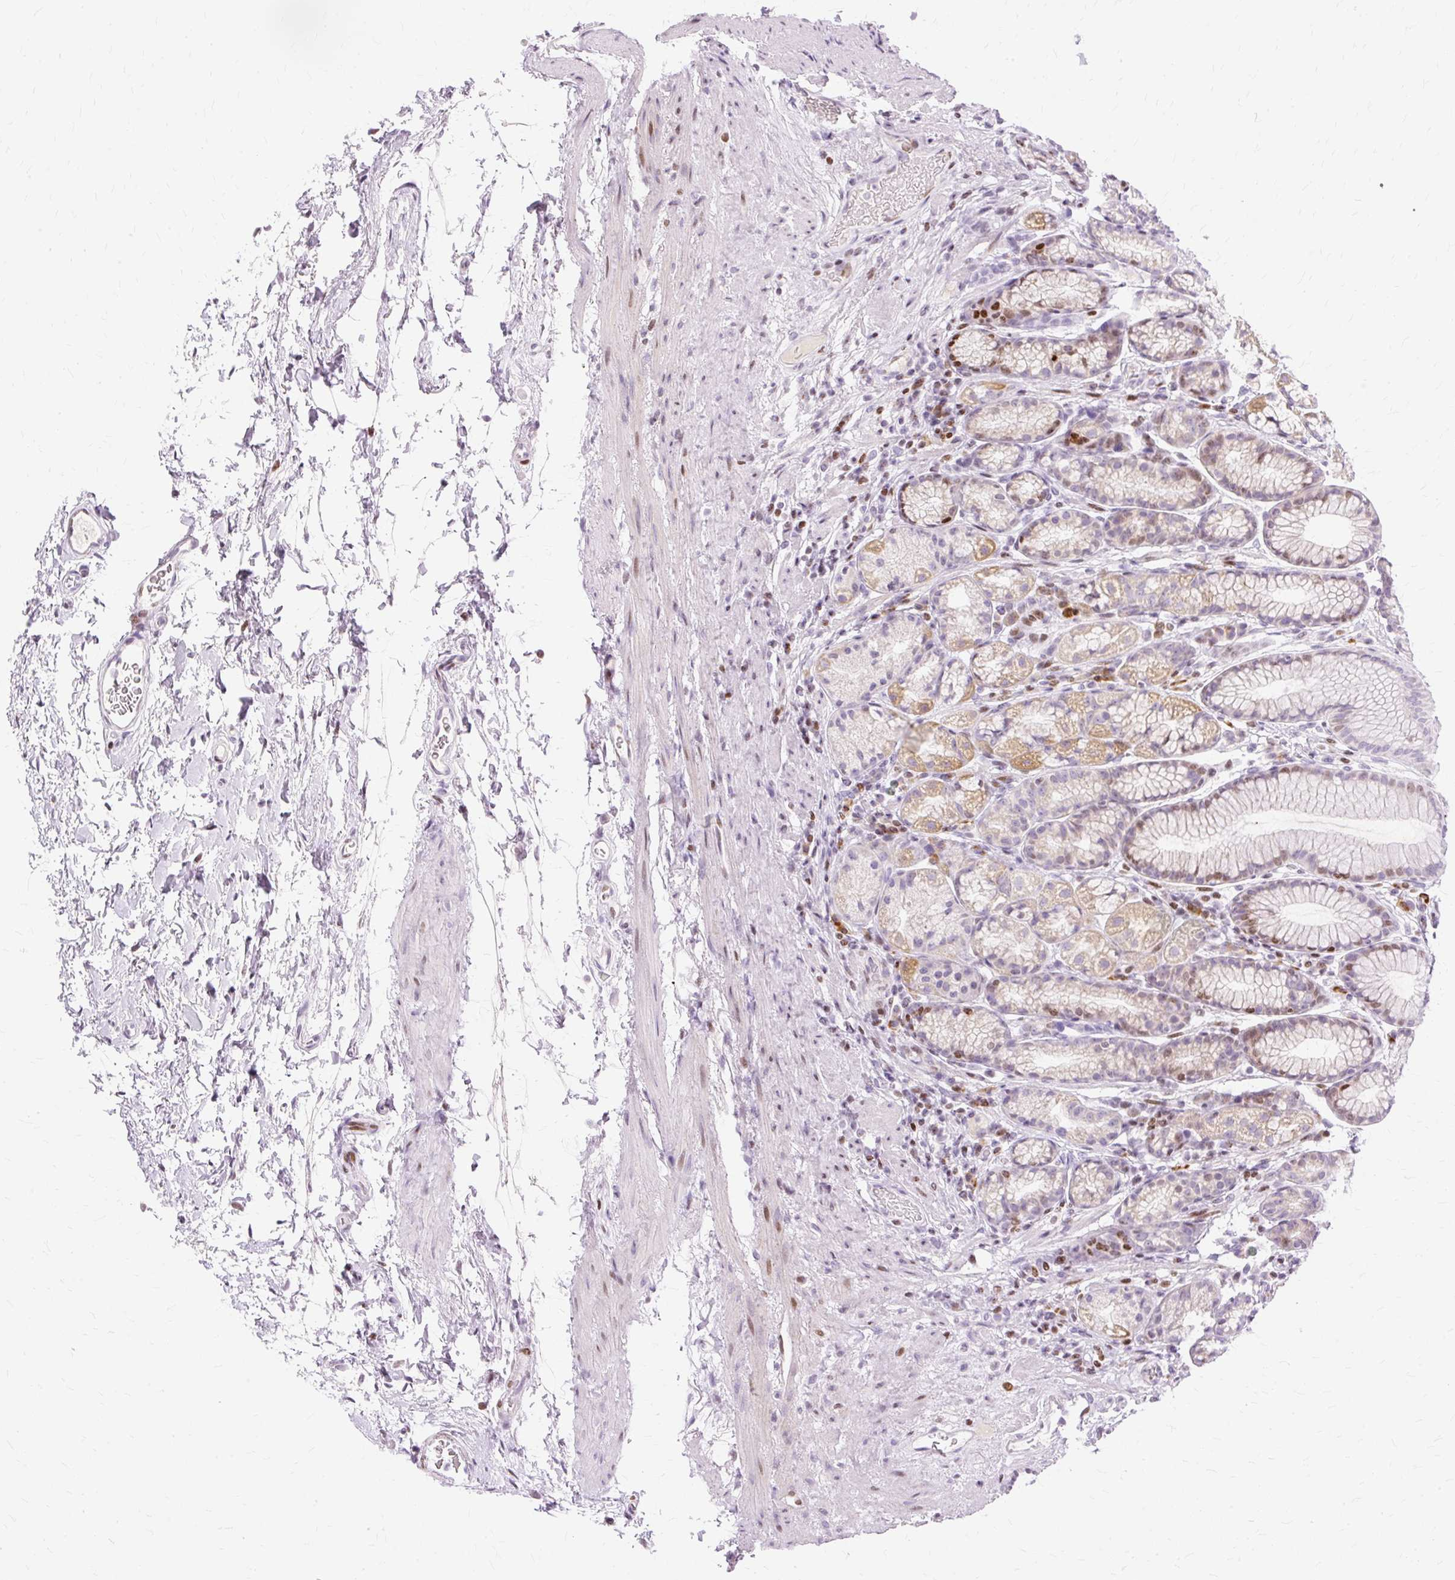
{"staining": {"intensity": "moderate", "quantity": "25%-75%", "location": "cytoplasmic/membranous,nuclear"}, "tissue": "stomach", "cell_type": "Glandular cells", "image_type": "normal", "snomed": [{"axis": "morphology", "description": "Normal tissue, NOS"}, {"axis": "topography", "description": "Stomach, lower"}], "caption": "Unremarkable stomach demonstrates moderate cytoplasmic/membranous,nuclear positivity in about 25%-75% of glandular cells, visualized by immunohistochemistry. (Stains: DAB (3,3'-diaminobenzidine) in brown, nuclei in blue, Microscopy: brightfield microscopy at high magnification).", "gene": "TMEM177", "patient": {"sex": "male", "age": 67}}